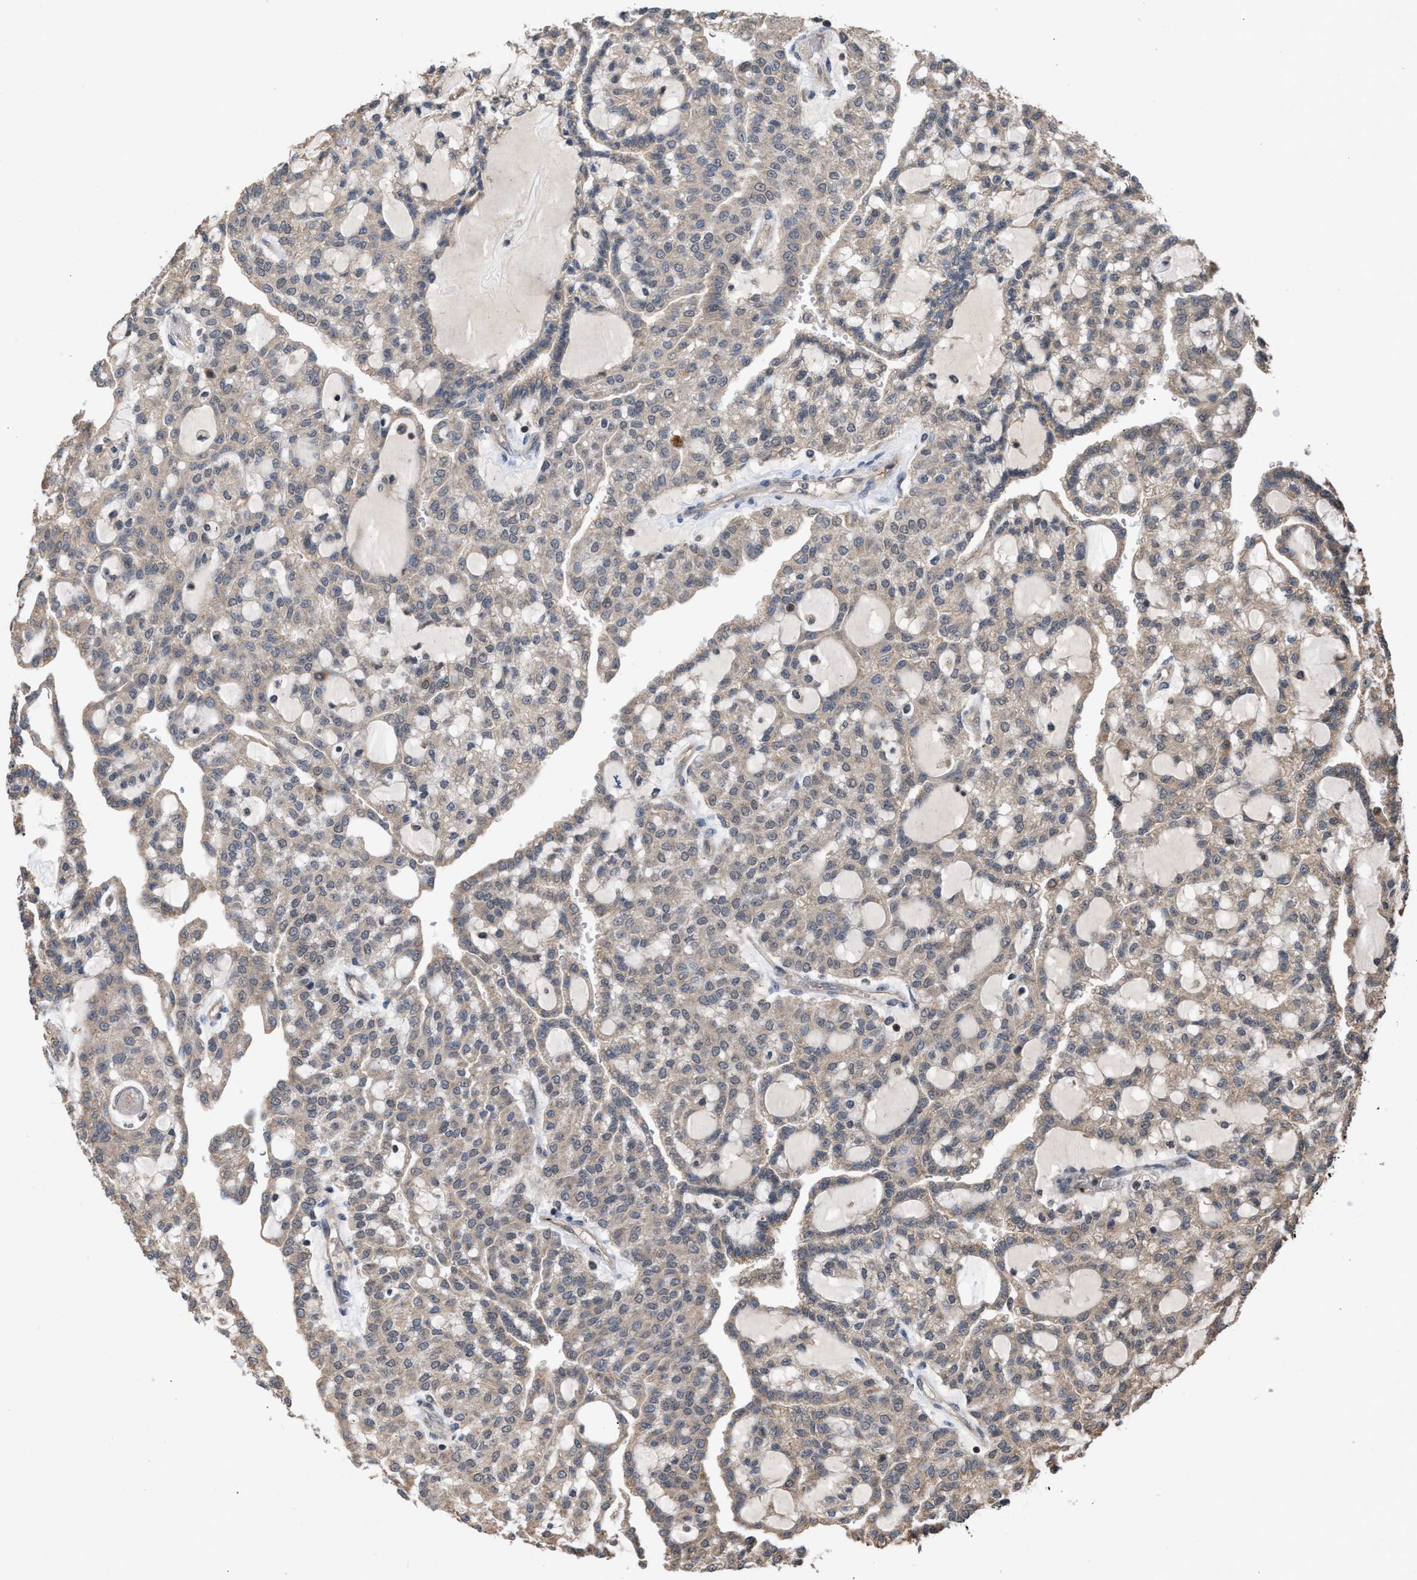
{"staining": {"intensity": "weak", "quantity": "<25%", "location": "cytoplasmic/membranous"}, "tissue": "renal cancer", "cell_type": "Tumor cells", "image_type": "cancer", "snomed": [{"axis": "morphology", "description": "Adenocarcinoma, NOS"}, {"axis": "topography", "description": "Kidney"}], "caption": "DAB immunohistochemical staining of human adenocarcinoma (renal) exhibits no significant staining in tumor cells.", "gene": "C9orf78", "patient": {"sex": "male", "age": 63}}